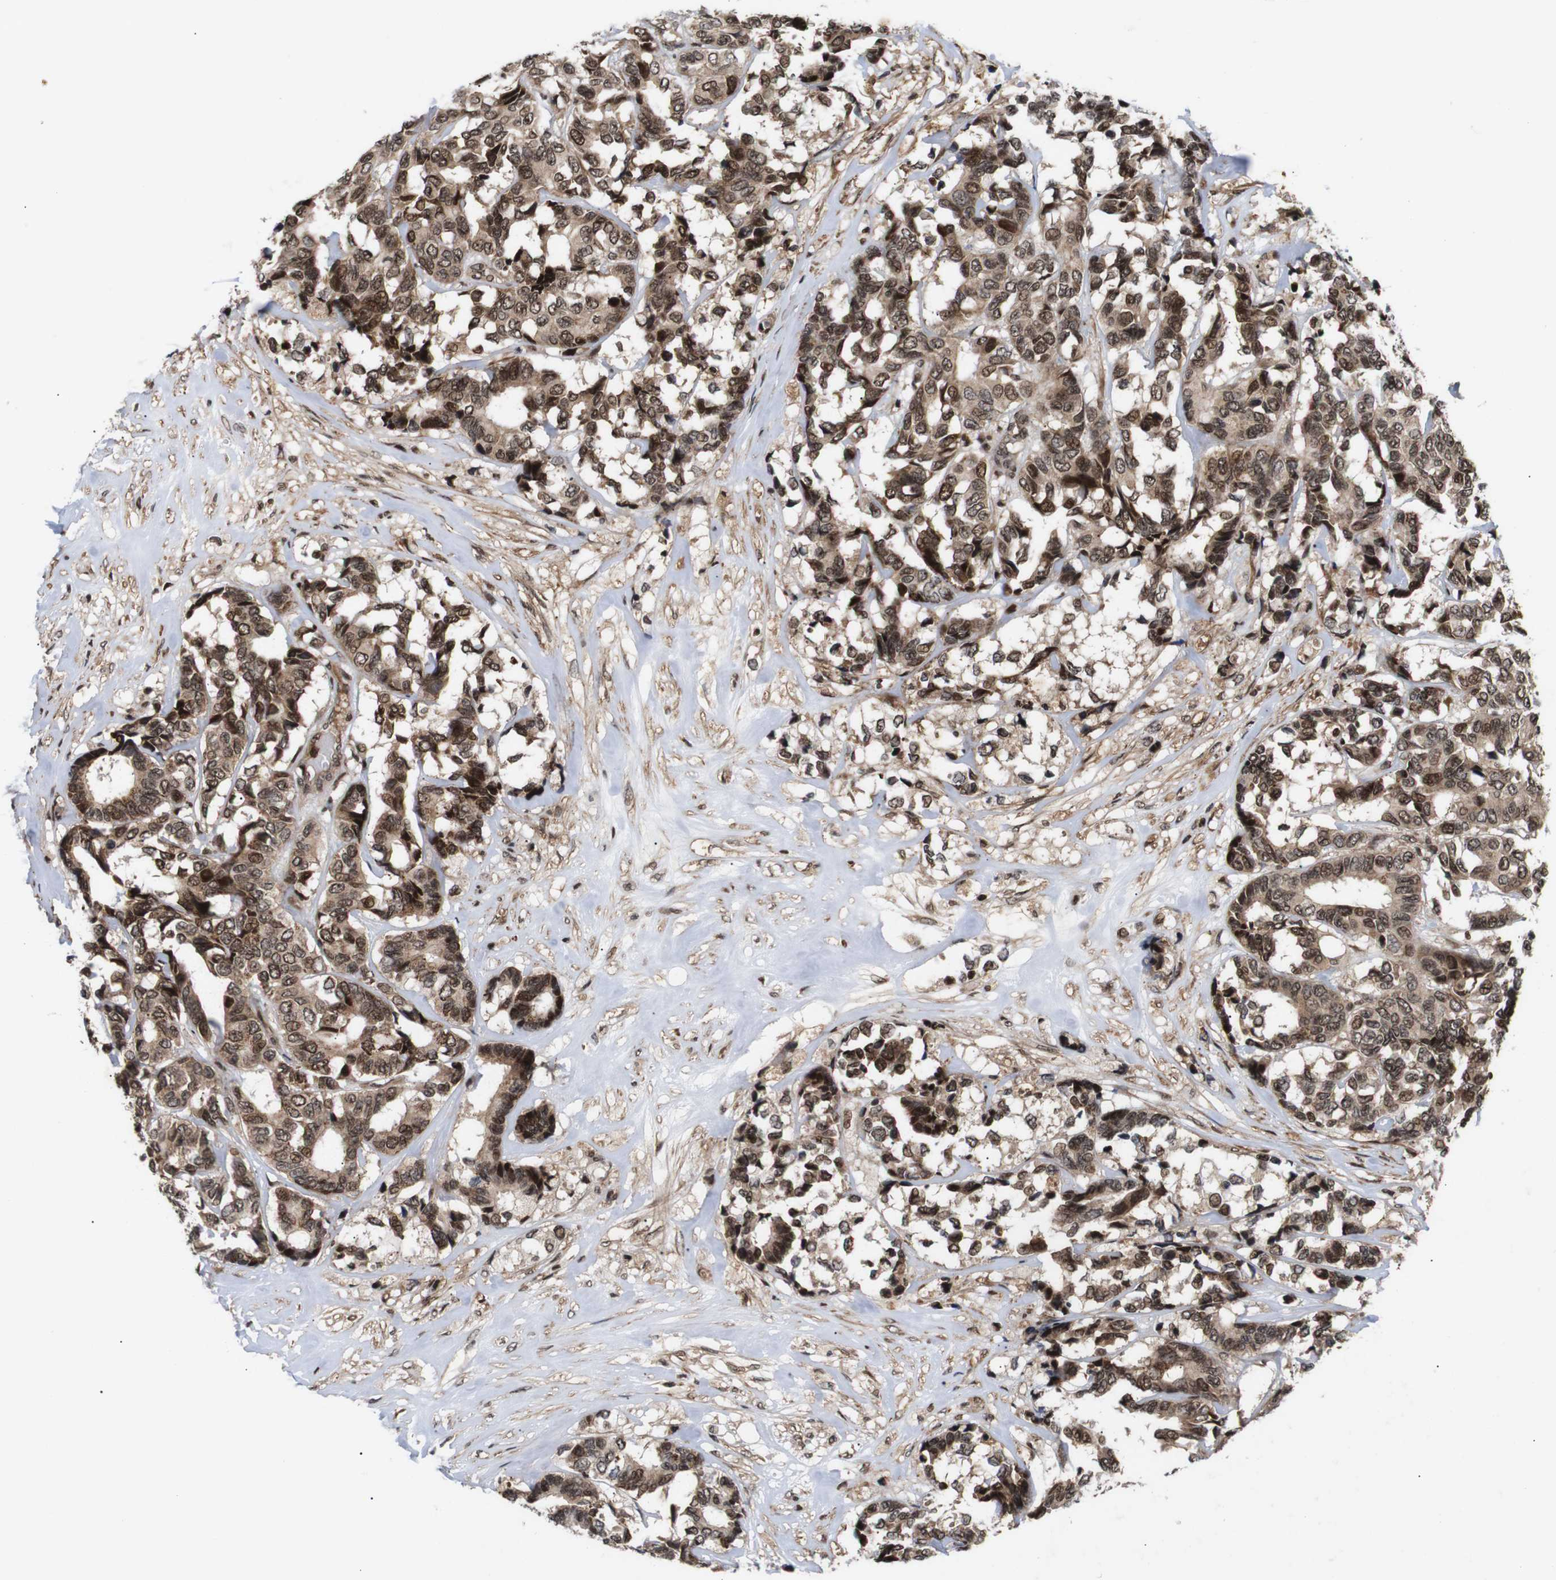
{"staining": {"intensity": "moderate", "quantity": ">75%", "location": "cytoplasmic/membranous,nuclear"}, "tissue": "breast cancer", "cell_type": "Tumor cells", "image_type": "cancer", "snomed": [{"axis": "morphology", "description": "Duct carcinoma"}, {"axis": "topography", "description": "Breast"}], "caption": "Human breast invasive ductal carcinoma stained with a brown dye reveals moderate cytoplasmic/membranous and nuclear positive expression in approximately >75% of tumor cells.", "gene": "KIF23", "patient": {"sex": "female", "age": 87}}